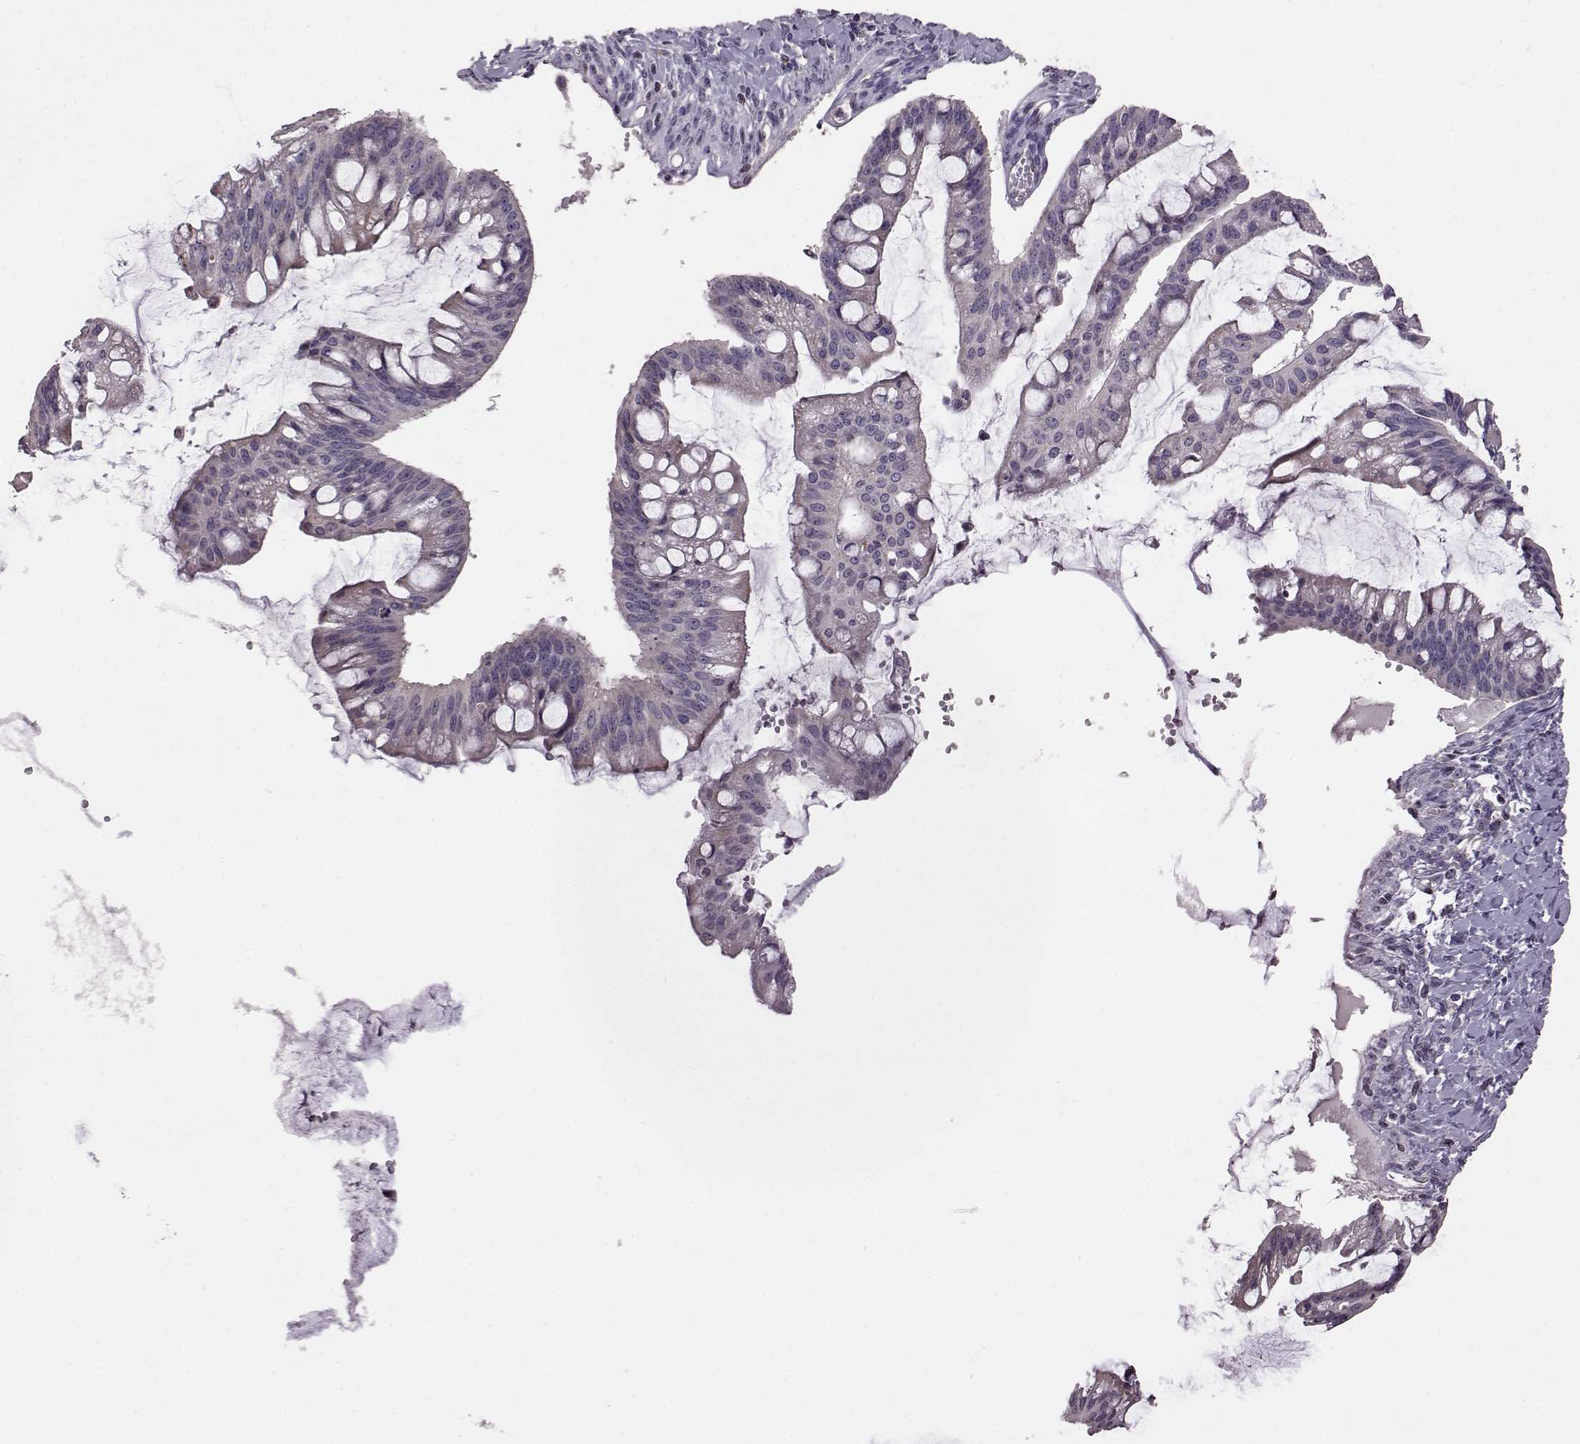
{"staining": {"intensity": "negative", "quantity": "none", "location": "none"}, "tissue": "ovarian cancer", "cell_type": "Tumor cells", "image_type": "cancer", "snomed": [{"axis": "morphology", "description": "Cystadenocarcinoma, mucinous, NOS"}, {"axis": "topography", "description": "Ovary"}], "caption": "A high-resolution image shows IHC staining of ovarian cancer, which reveals no significant expression in tumor cells.", "gene": "CDC42SE1", "patient": {"sex": "female", "age": 73}}